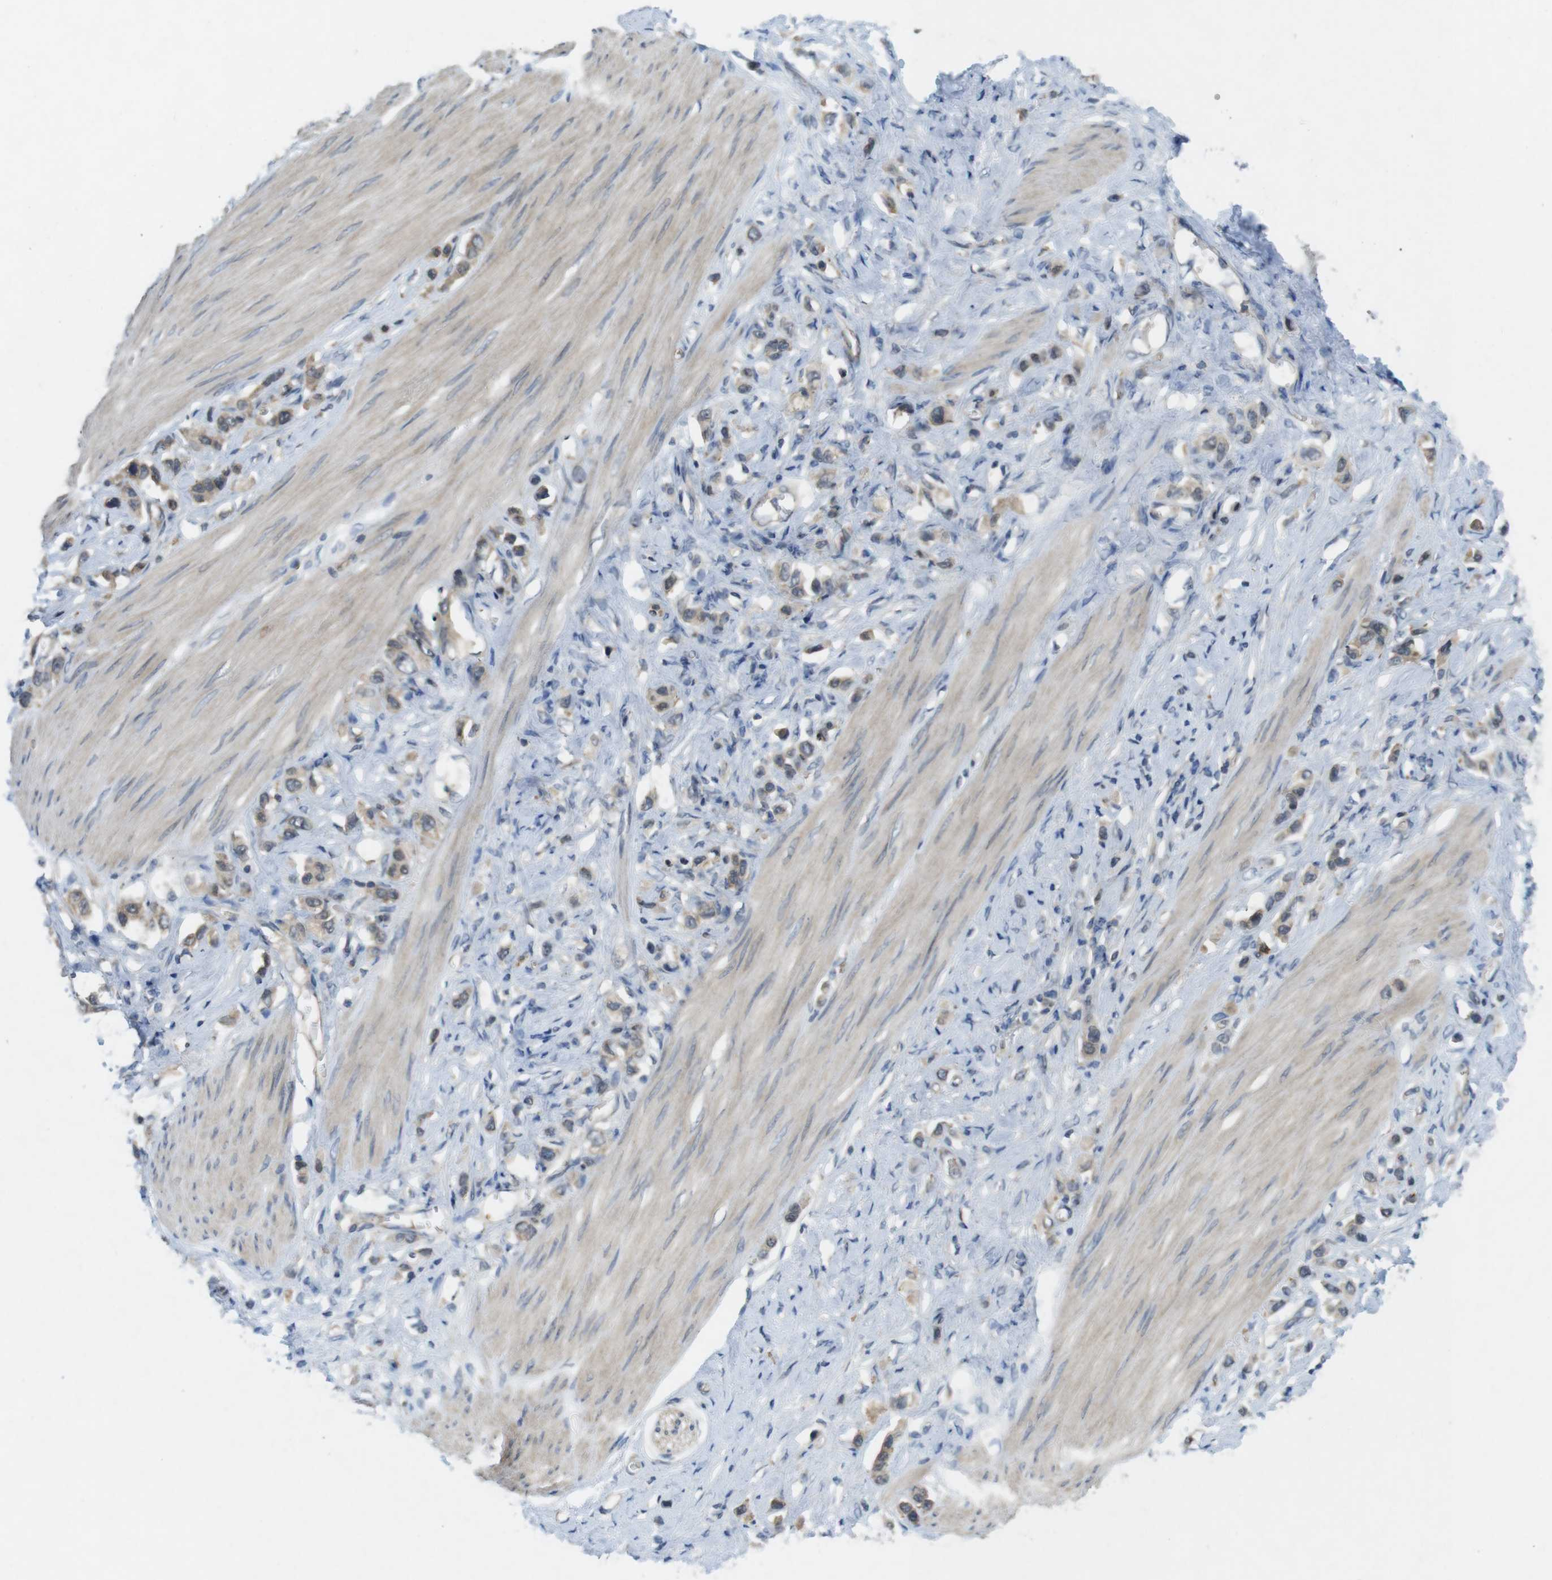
{"staining": {"intensity": "weak", "quantity": ">75%", "location": "cytoplasmic/membranous"}, "tissue": "stomach cancer", "cell_type": "Tumor cells", "image_type": "cancer", "snomed": [{"axis": "morphology", "description": "Adenocarcinoma, NOS"}, {"axis": "topography", "description": "Stomach"}], "caption": "IHC staining of adenocarcinoma (stomach), which reveals low levels of weak cytoplasmic/membranous expression in approximately >75% of tumor cells indicating weak cytoplasmic/membranous protein positivity. The staining was performed using DAB (3,3'-diaminobenzidine) (brown) for protein detection and nuclei were counterstained in hematoxylin (blue).", "gene": "SUGT1", "patient": {"sex": "female", "age": 65}}